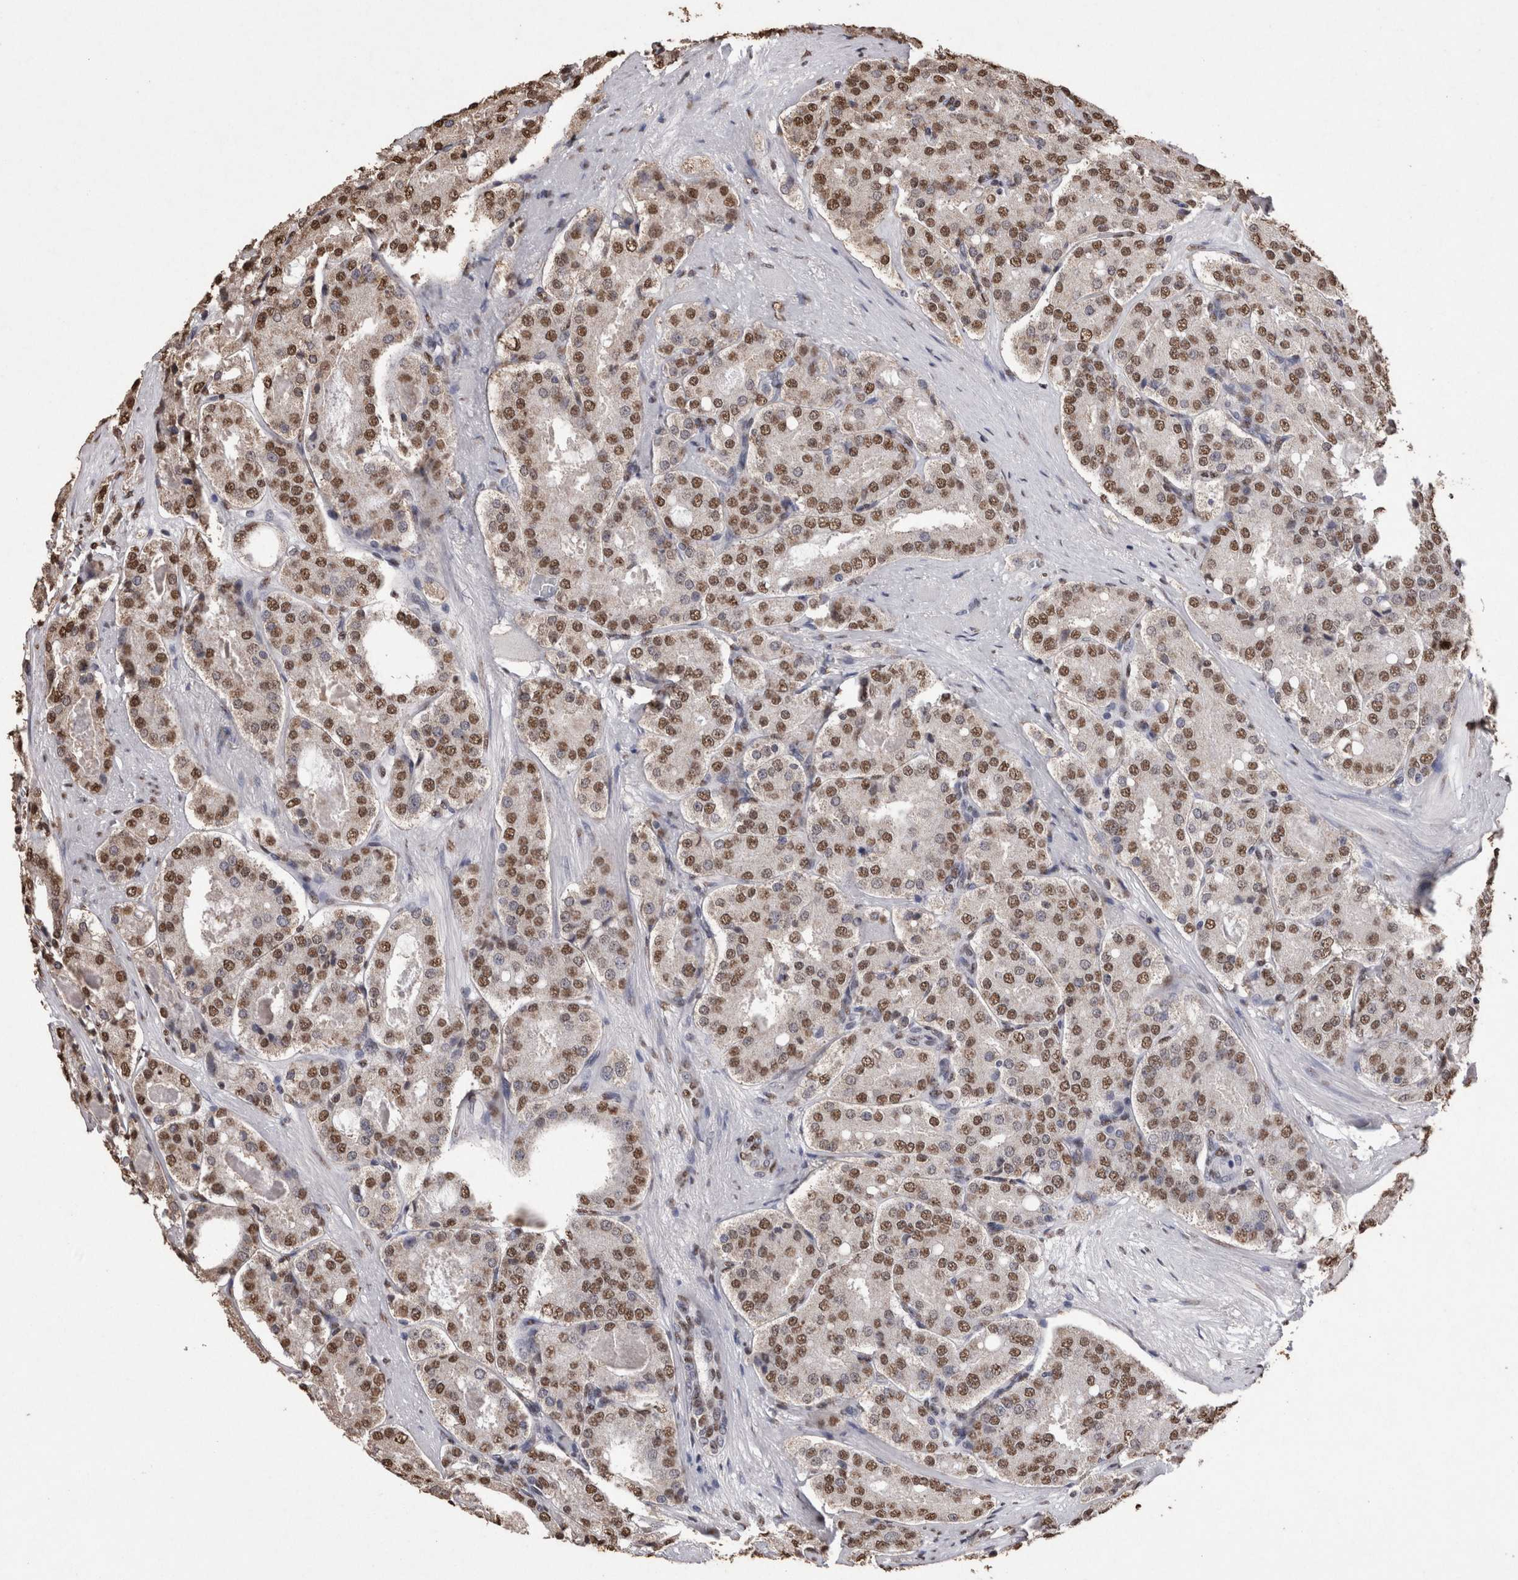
{"staining": {"intensity": "moderate", "quantity": ">75%", "location": "nuclear"}, "tissue": "prostate cancer", "cell_type": "Tumor cells", "image_type": "cancer", "snomed": [{"axis": "morphology", "description": "Adenocarcinoma, High grade"}, {"axis": "topography", "description": "Prostate"}], "caption": "Protein staining by IHC reveals moderate nuclear positivity in approximately >75% of tumor cells in prostate cancer (adenocarcinoma (high-grade)).", "gene": "NTHL1", "patient": {"sex": "male", "age": 65}}